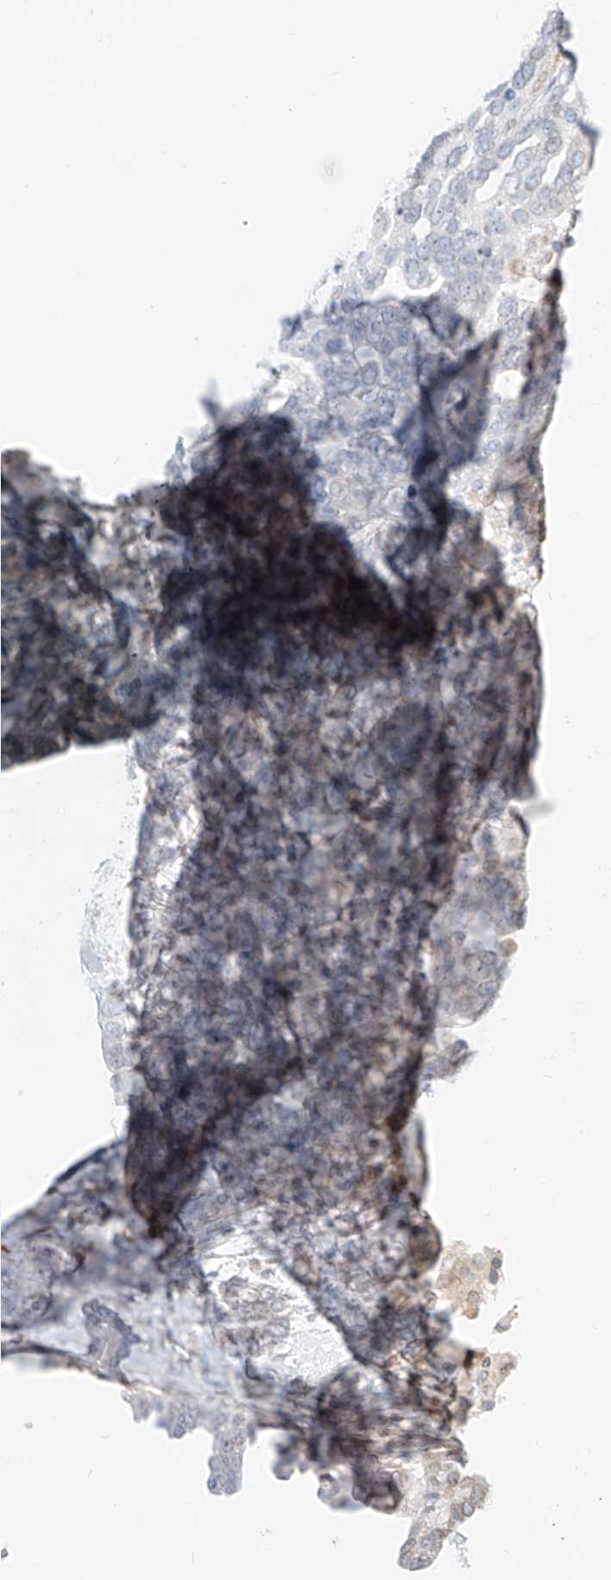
{"staining": {"intensity": "moderate", "quantity": "<25%", "location": "cytoplasmic/membranous"}, "tissue": "ovarian cancer", "cell_type": "Tumor cells", "image_type": "cancer", "snomed": [{"axis": "morphology", "description": "Cystadenocarcinoma, serous, NOS"}, {"axis": "topography", "description": "Ovary"}], "caption": "This micrograph demonstrates ovarian cancer stained with immunohistochemistry (IHC) to label a protein in brown. The cytoplasmic/membranous of tumor cells show moderate positivity for the protein. Nuclei are counter-stained blue.", "gene": "NHSL1", "patient": {"sex": "female", "age": 54}}